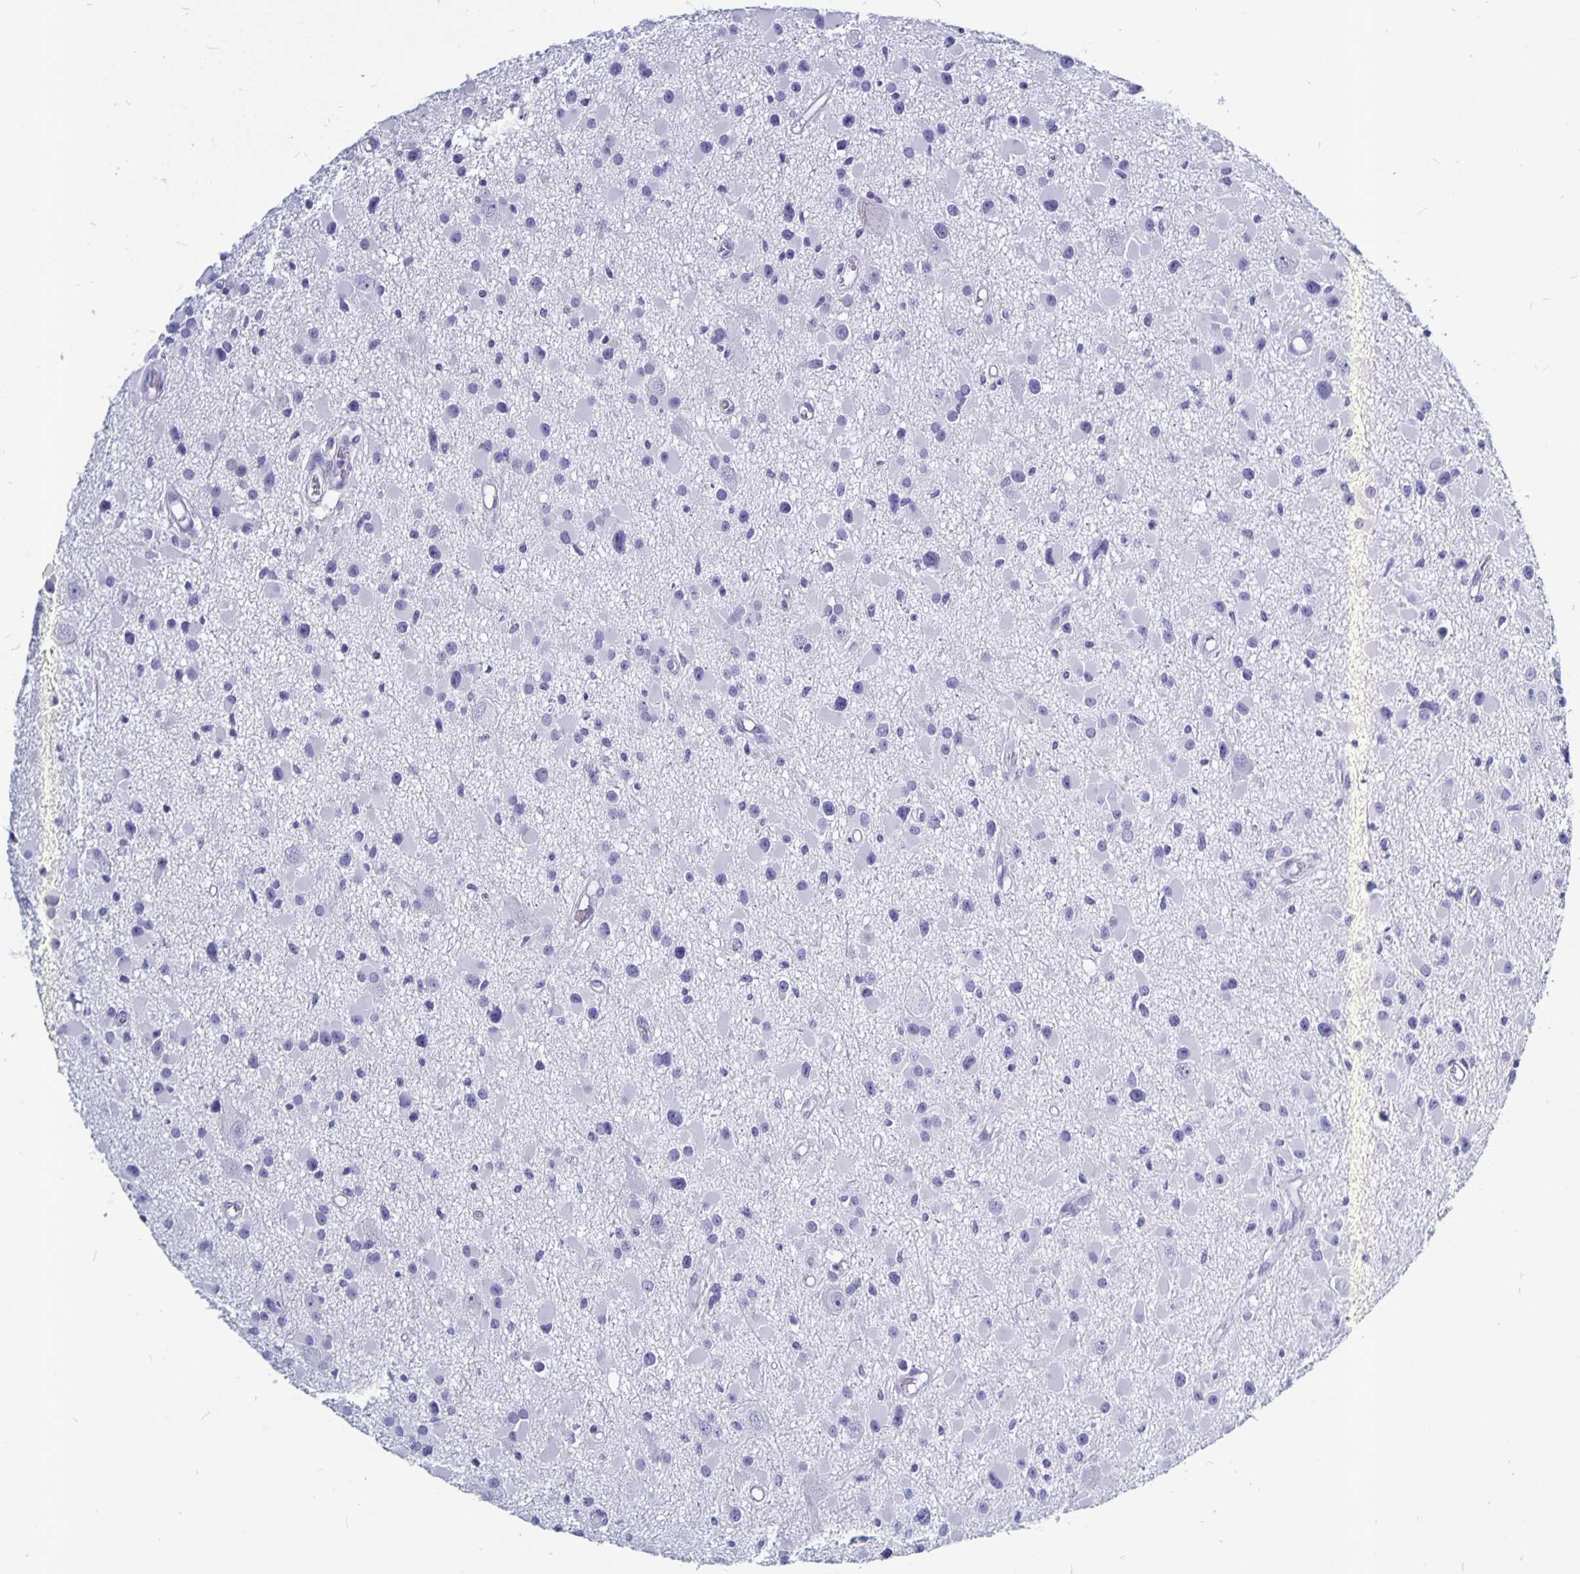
{"staining": {"intensity": "negative", "quantity": "none", "location": "none"}, "tissue": "glioma", "cell_type": "Tumor cells", "image_type": "cancer", "snomed": [{"axis": "morphology", "description": "Glioma, malignant, High grade"}, {"axis": "topography", "description": "Brain"}], "caption": "Immunohistochemistry (IHC) histopathology image of glioma stained for a protein (brown), which demonstrates no staining in tumor cells. The staining is performed using DAB (3,3'-diaminobenzidine) brown chromogen with nuclei counter-stained in using hematoxylin.", "gene": "ODF3B", "patient": {"sex": "male", "age": 54}}